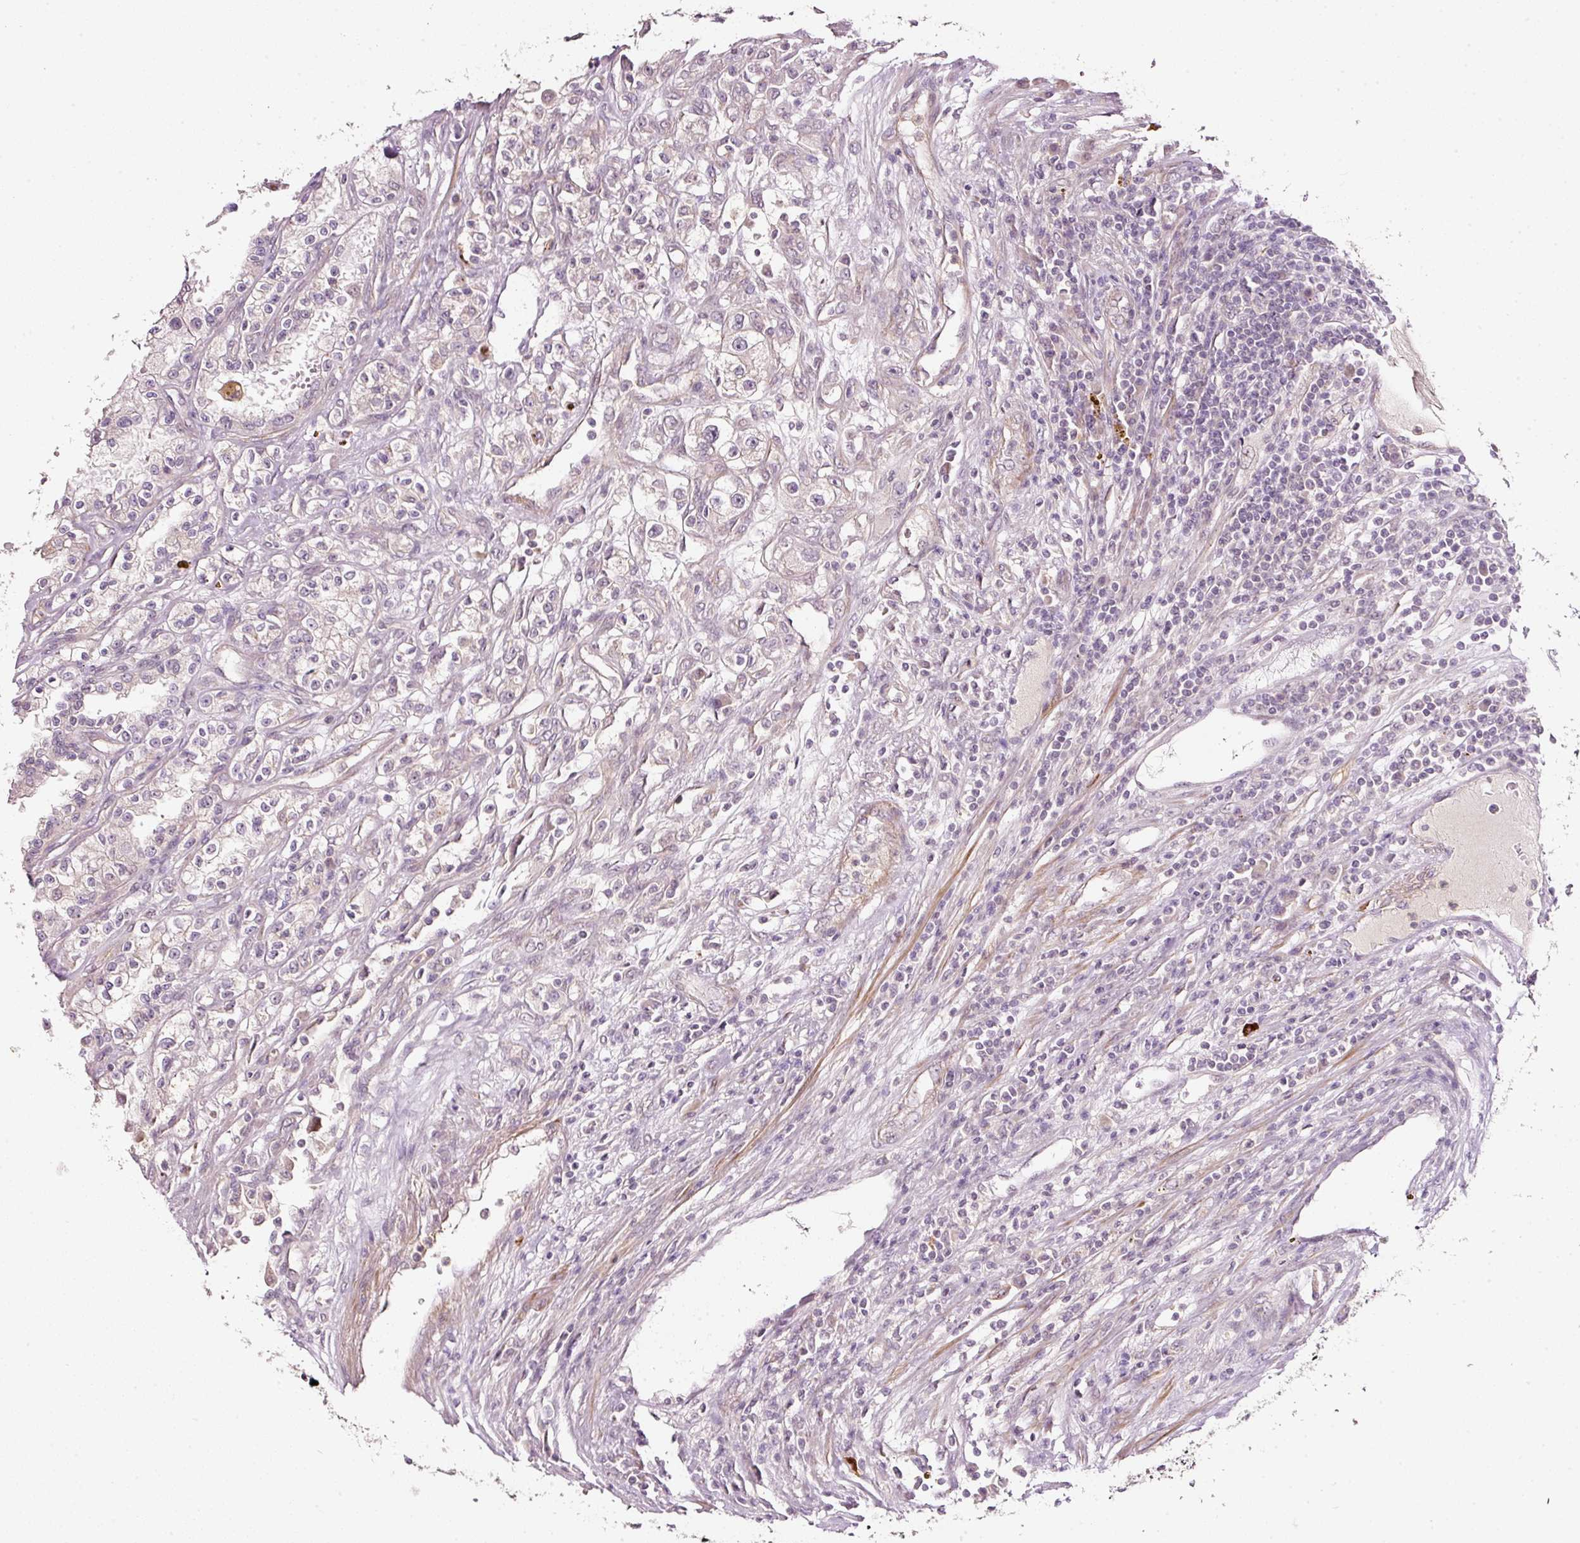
{"staining": {"intensity": "negative", "quantity": "none", "location": "none"}, "tissue": "renal cancer", "cell_type": "Tumor cells", "image_type": "cancer", "snomed": [{"axis": "morphology", "description": "Adenocarcinoma, NOS"}, {"axis": "topography", "description": "Kidney"}], "caption": "There is no significant positivity in tumor cells of renal adenocarcinoma. (DAB immunohistochemistry visualized using brightfield microscopy, high magnification).", "gene": "TIRAP", "patient": {"sex": "female", "age": 52}}